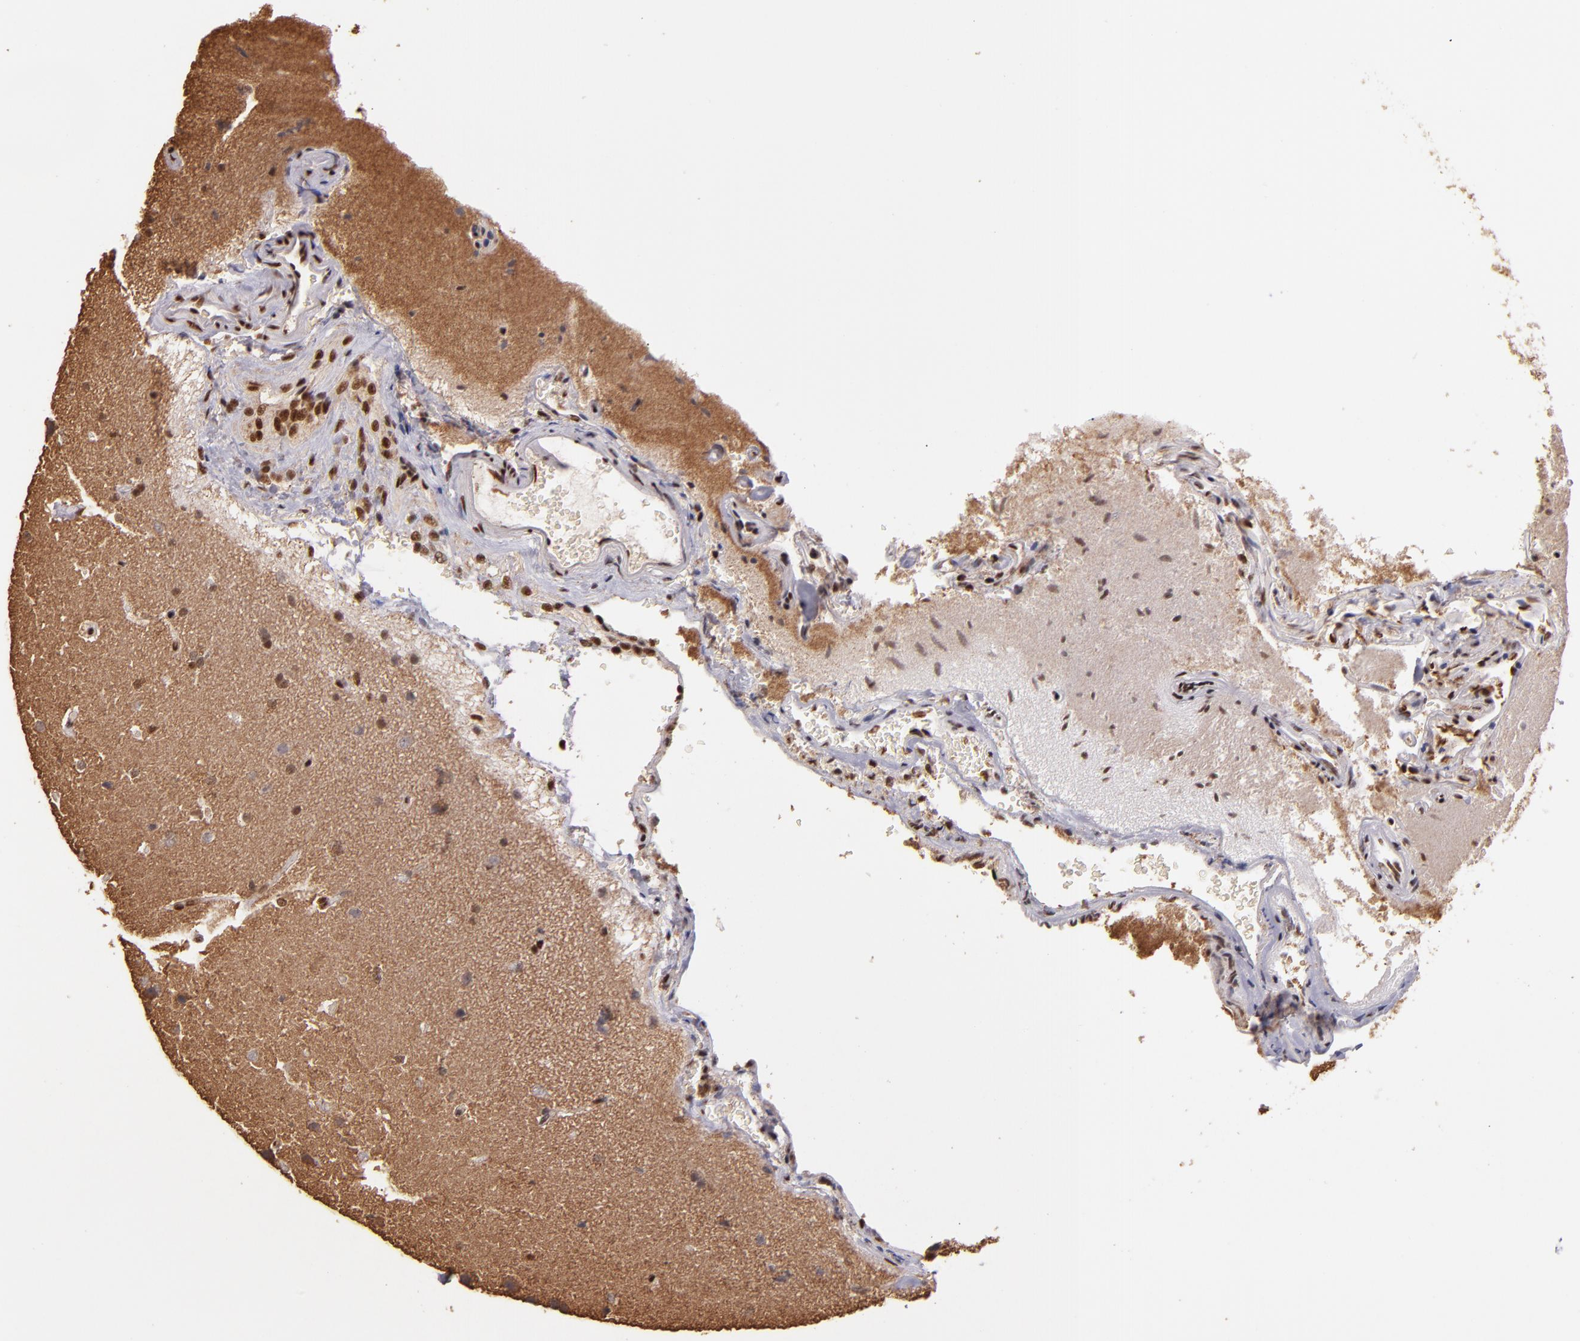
{"staining": {"intensity": "moderate", "quantity": ">75%", "location": "nuclear"}, "tissue": "glioma", "cell_type": "Tumor cells", "image_type": "cancer", "snomed": [{"axis": "morphology", "description": "Glioma, malignant, Low grade"}, {"axis": "topography", "description": "Cerebral cortex"}], "caption": "Malignant glioma (low-grade) was stained to show a protein in brown. There is medium levels of moderate nuclear staining in approximately >75% of tumor cells.", "gene": "SP1", "patient": {"sex": "female", "age": 47}}